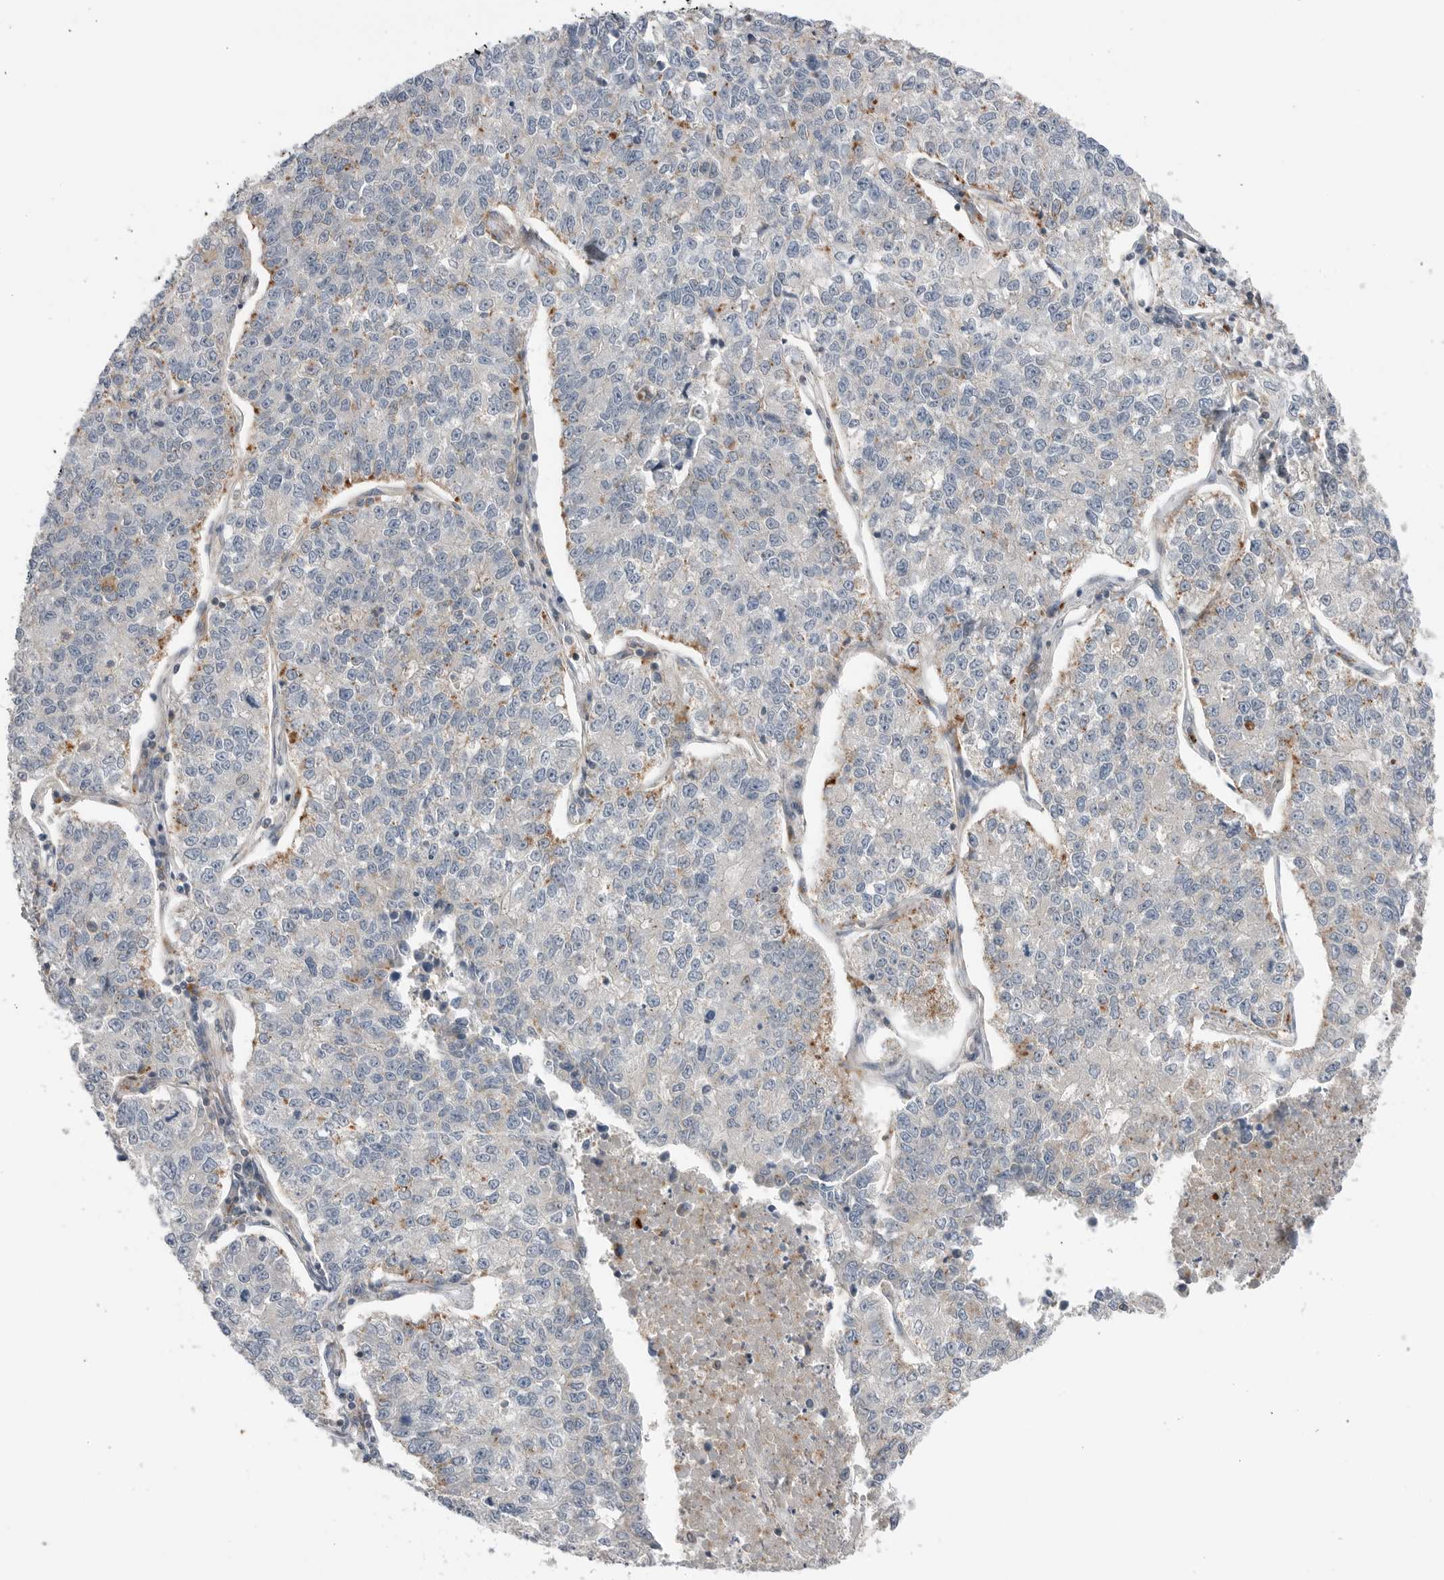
{"staining": {"intensity": "negative", "quantity": "none", "location": "none"}, "tissue": "lung cancer", "cell_type": "Tumor cells", "image_type": "cancer", "snomed": [{"axis": "morphology", "description": "Adenocarcinoma, NOS"}, {"axis": "topography", "description": "Lung"}], "caption": "This histopathology image is of lung adenocarcinoma stained with immunohistochemistry (IHC) to label a protein in brown with the nuclei are counter-stained blue. There is no expression in tumor cells. (DAB IHC, high magnification).", "gene": "PEAK1", "patient": {"sex": "male", "age": 49}}